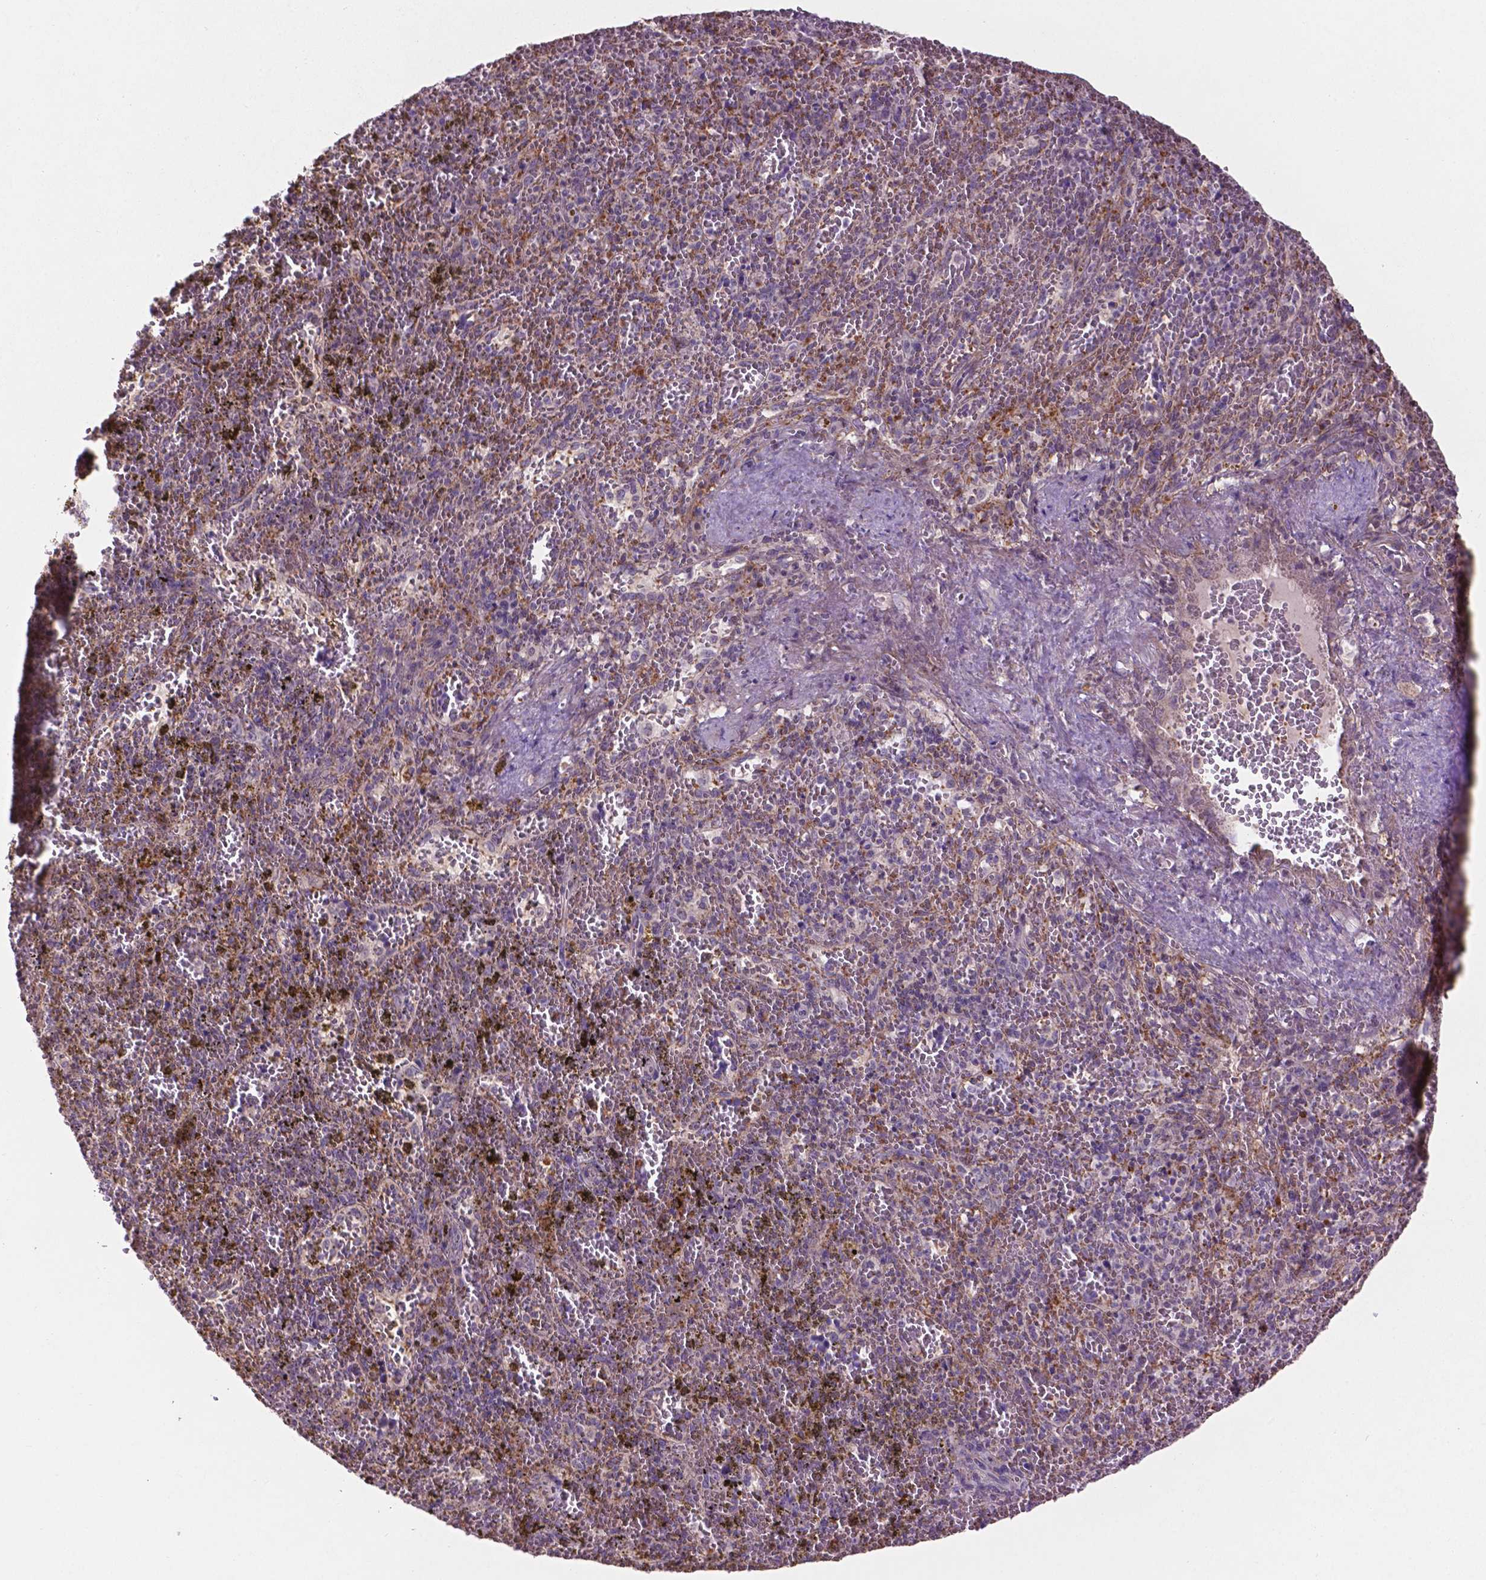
{"staining": {"intensity": "negative", "quantity": "none", "location": "none"}, "tissue": "spleen", "cell_type": "Cells in red pulp", "image_type": "normal", "snomed": [{"axis": "morphology", "description": "Normal tissue, NOS"}, {"axis": "topography", "description": "Spleen"}], "caption": "Protein analysis of unremarkable spleen displays no significant staining in cells in red pulp. The staining is performed using DAB brown chromogen with nuclei counter-stained in using hematoxylin.", "gene": "ARL5C", "patient": {"sex": "female", "age": 50}}